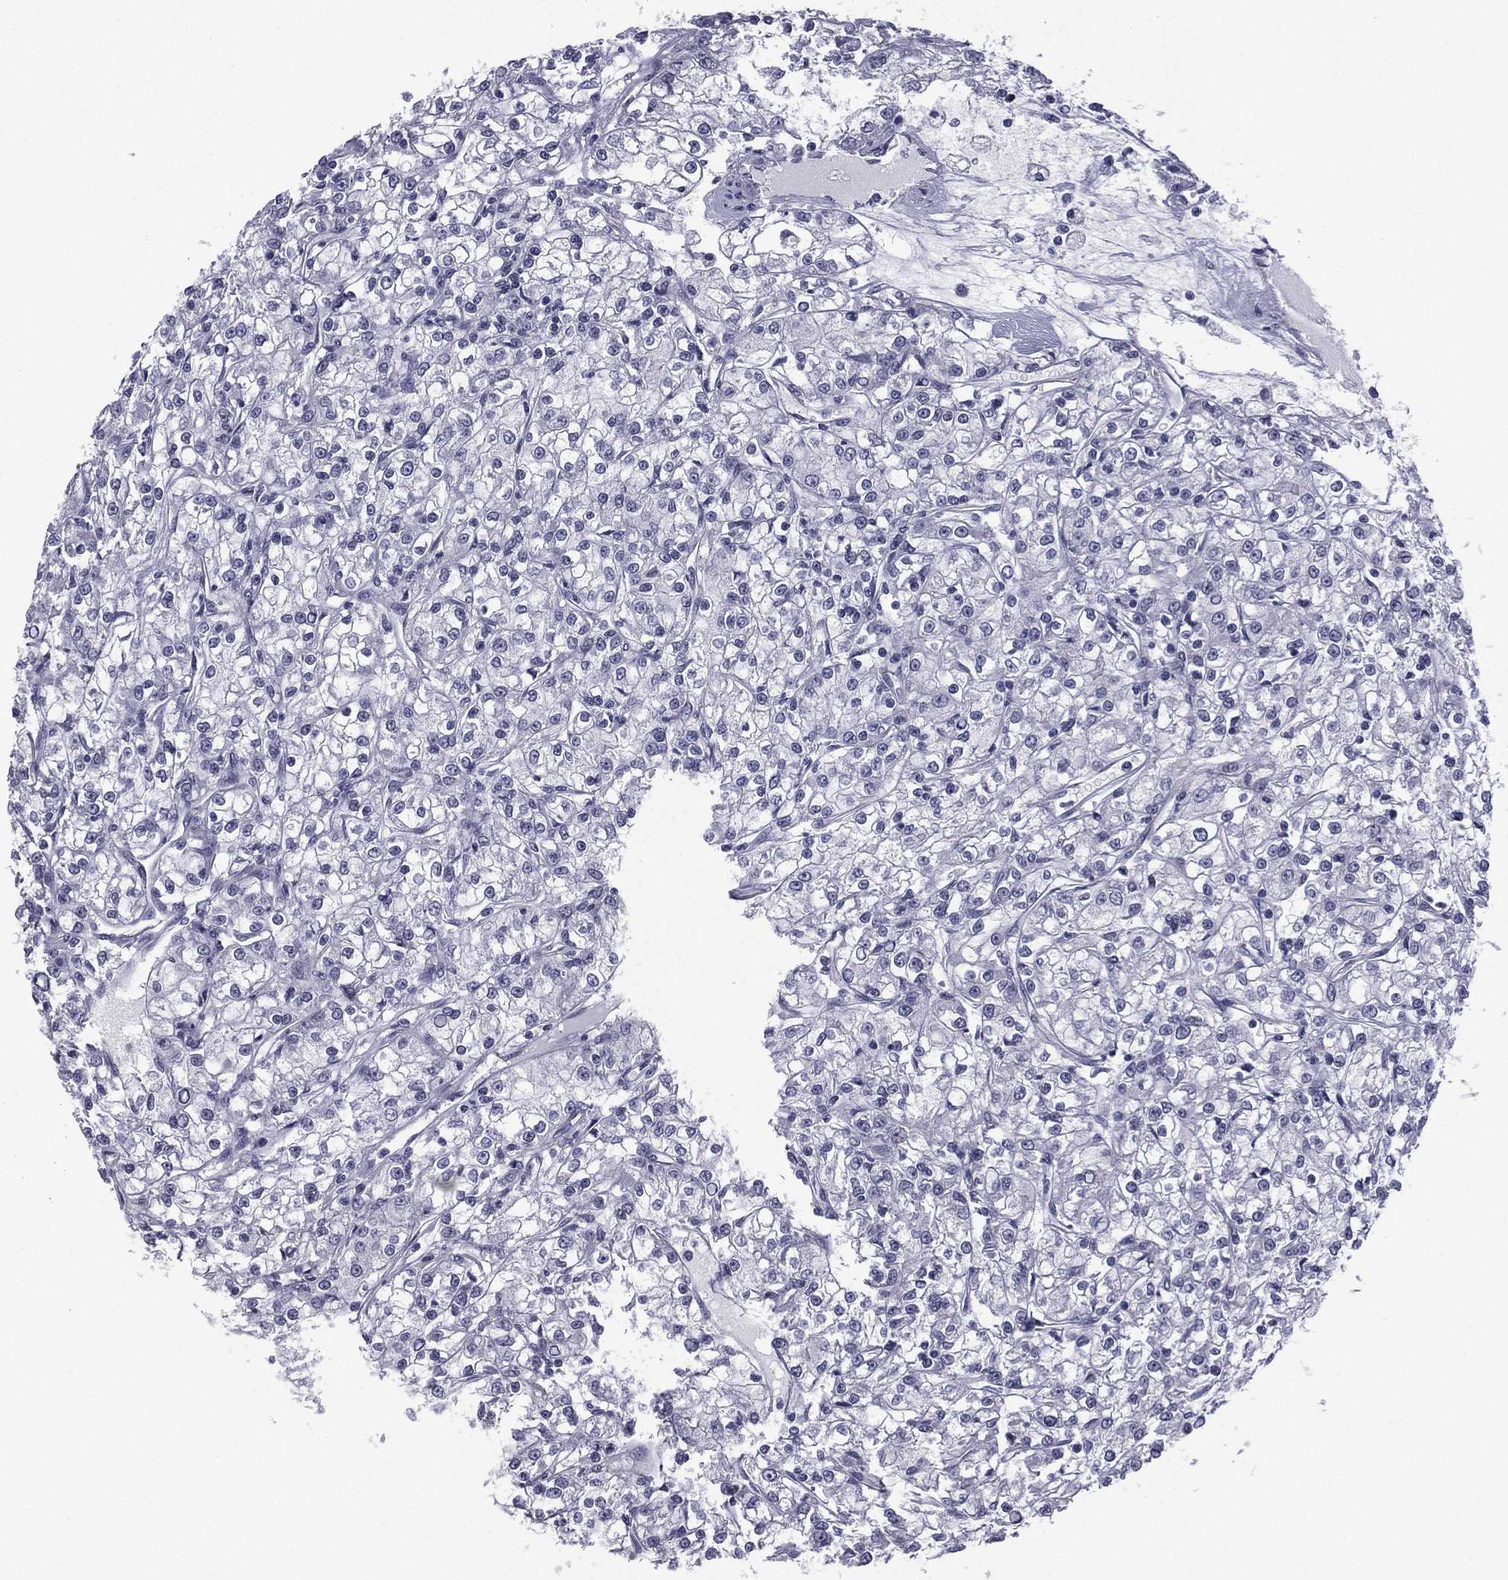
{"staining": {"intensity": "negative", "quantity": "none", "location": "none"}, "tissue": "renal cancer", "cell_type": "Tumor cells", "image_type": "cancer", "snomed": [{"axis": "morphology", "description": "Adenocarcinoma, NOS"}, {"axis": "topography", "description": "Kidney"}], "caption": "Image shows no protein positivity in tumor cells of renal cancer (adenocarcinoma) tissue.", "gene": "ACTRT2", "patient": {"sex": "female", "age": 59}}